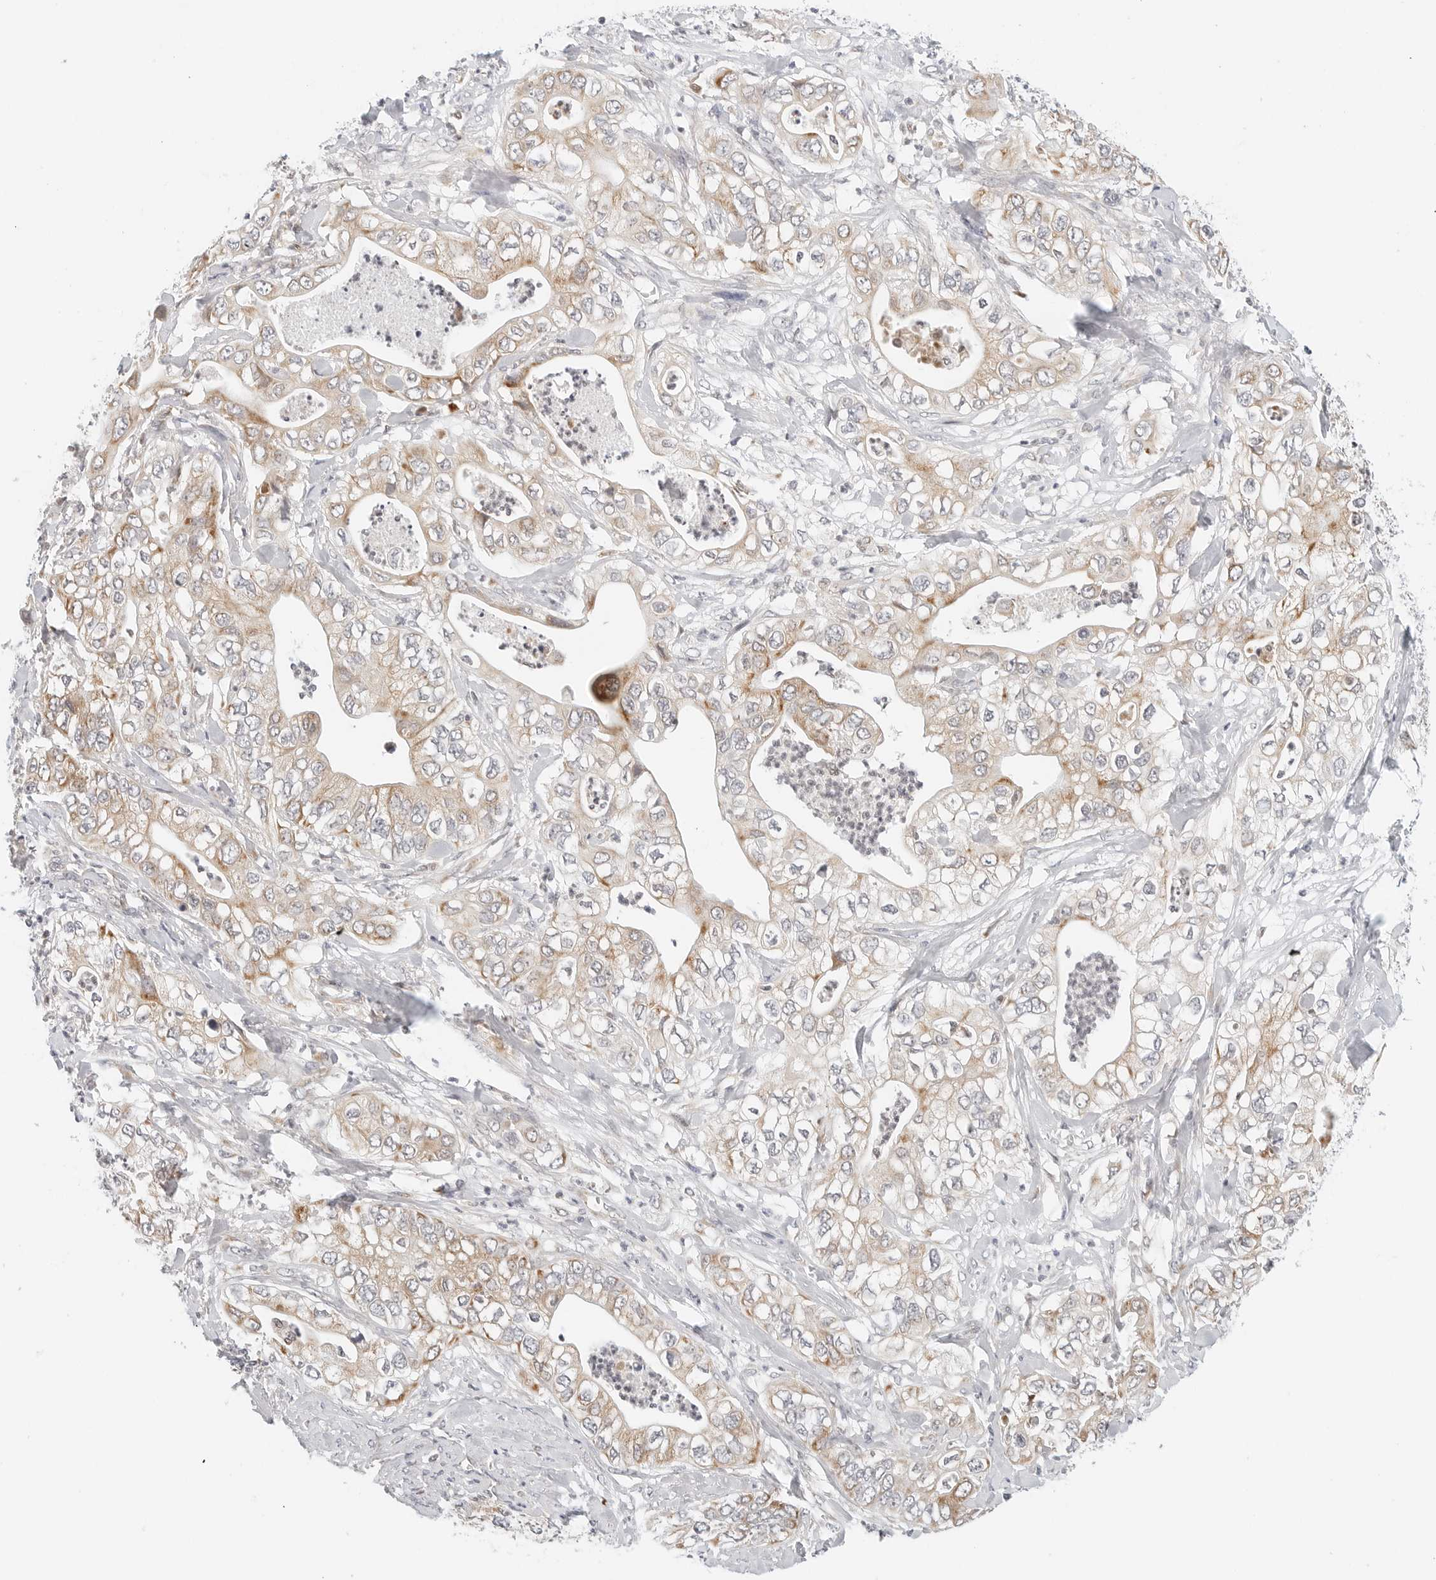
{"staining": {"intensity": "moderate", "quantity": "25%-75%", "location": "cytoplasmic/membranous"}, "tissue": "pancreatic cancer", "cell_type": "Tumor cells", "image_type": "cancer", "snomed": [{"axis": "morphology", "description": "Adenocarcinoma, NOS"}, {"axis": "topography", "description": "Pancreas"}], "caption": "The micrograph reveals immunohistochemical staining of adenocarcinoma (pancreatic). There is moderate cytoplasmic/membranous expression is present in about 25%-75% of tumor cells.", "gene": "DYRK4", "patient": {"sex": "female", "age": 78}}